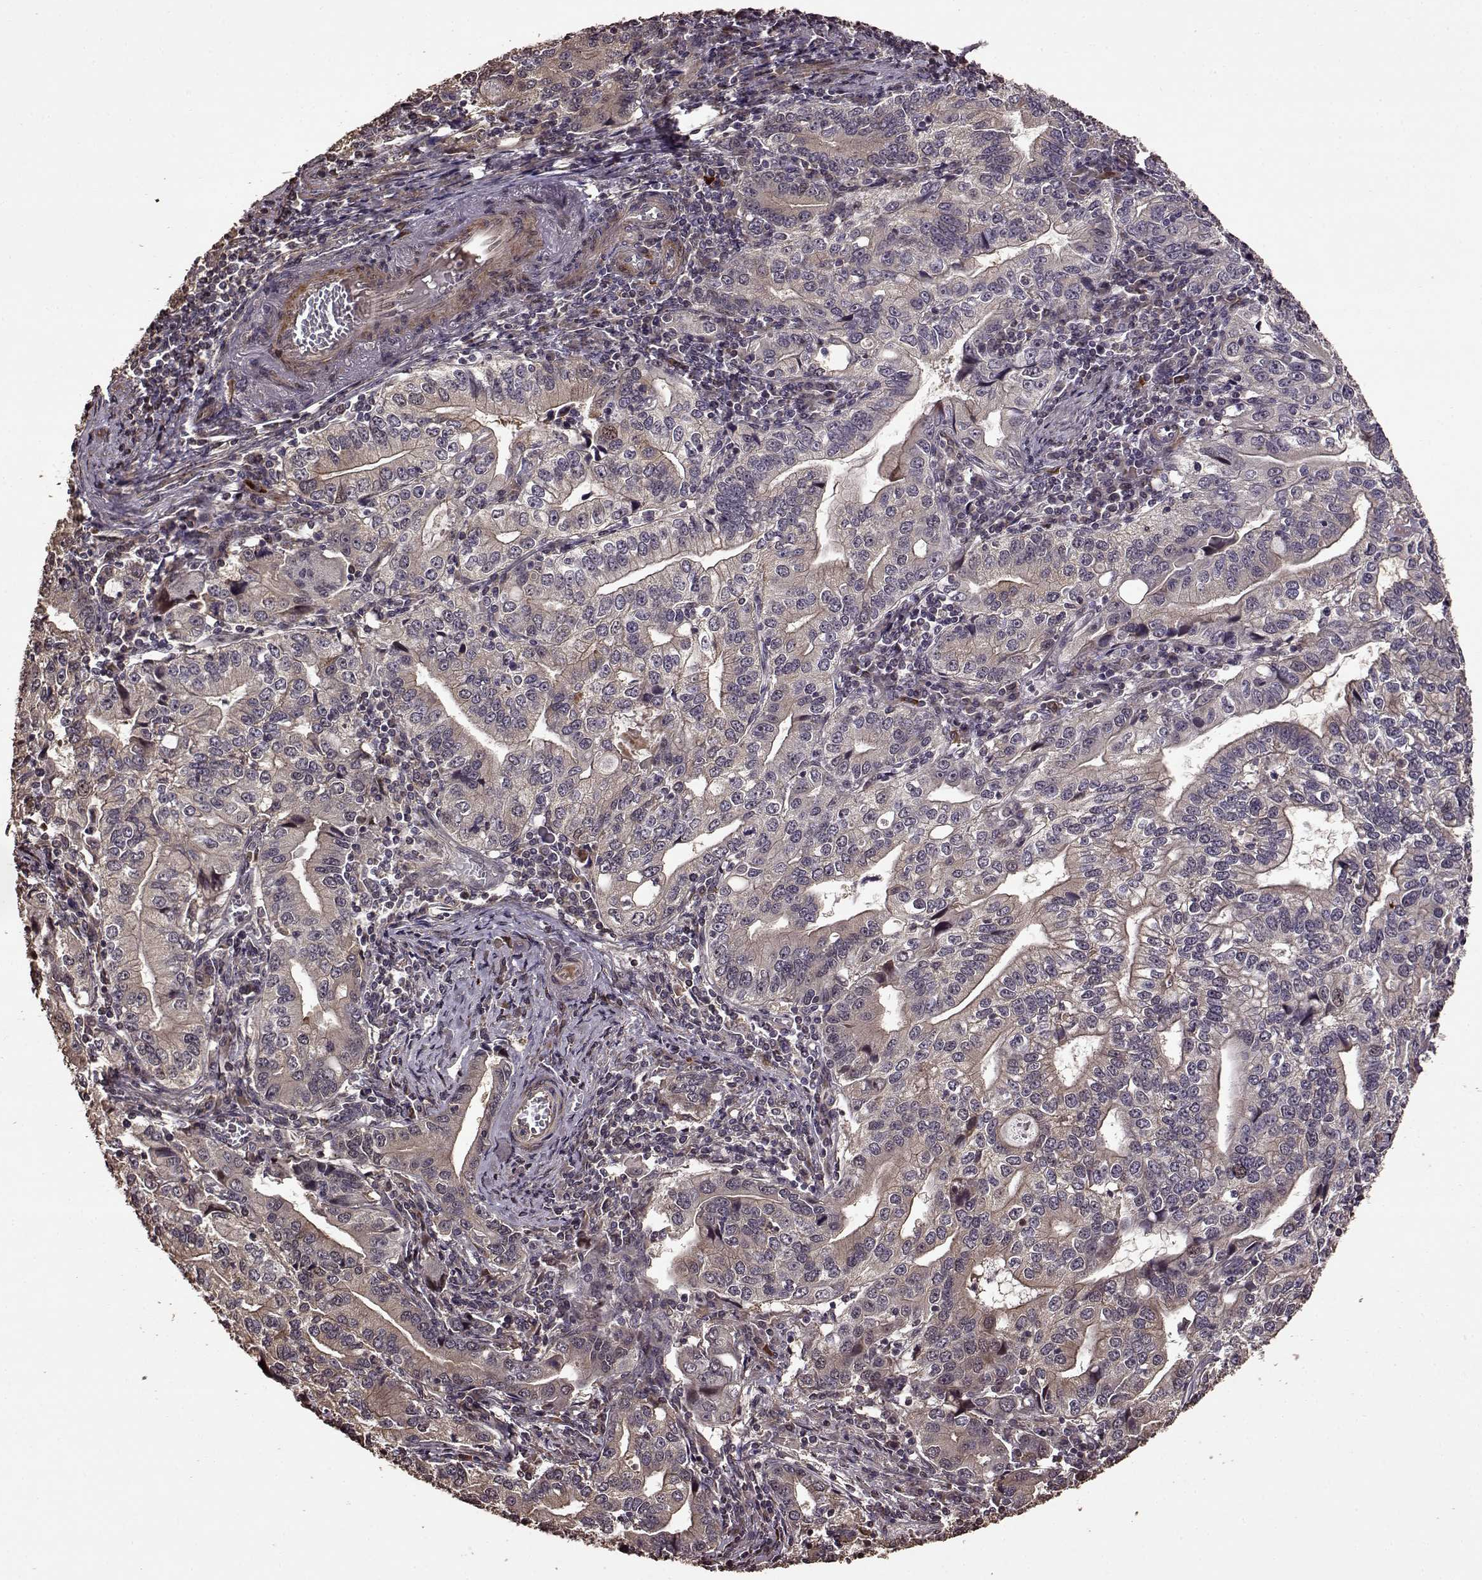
{"staining": {"intensity": "weak", "quantity": "<25%", "location": "cytoplasmic/membranous"}, "tissue": "stomach cancer", "cell_type": "Tumor cells", "image_type": "cancer", "snomed": [{"axis": "morphology", "description": "Adenocarcinoma, NOS"}, {"axis": "topography", "description": "Stomach, lower"}], "caption": "High power microscopy image of an immunohistochemistry (IHC) image of adenocarcinoma (stomach), revealing no significant positivity in tumor cells.", "gene": "FBXW11", "patient": {"sex": "female", "age": 72}}